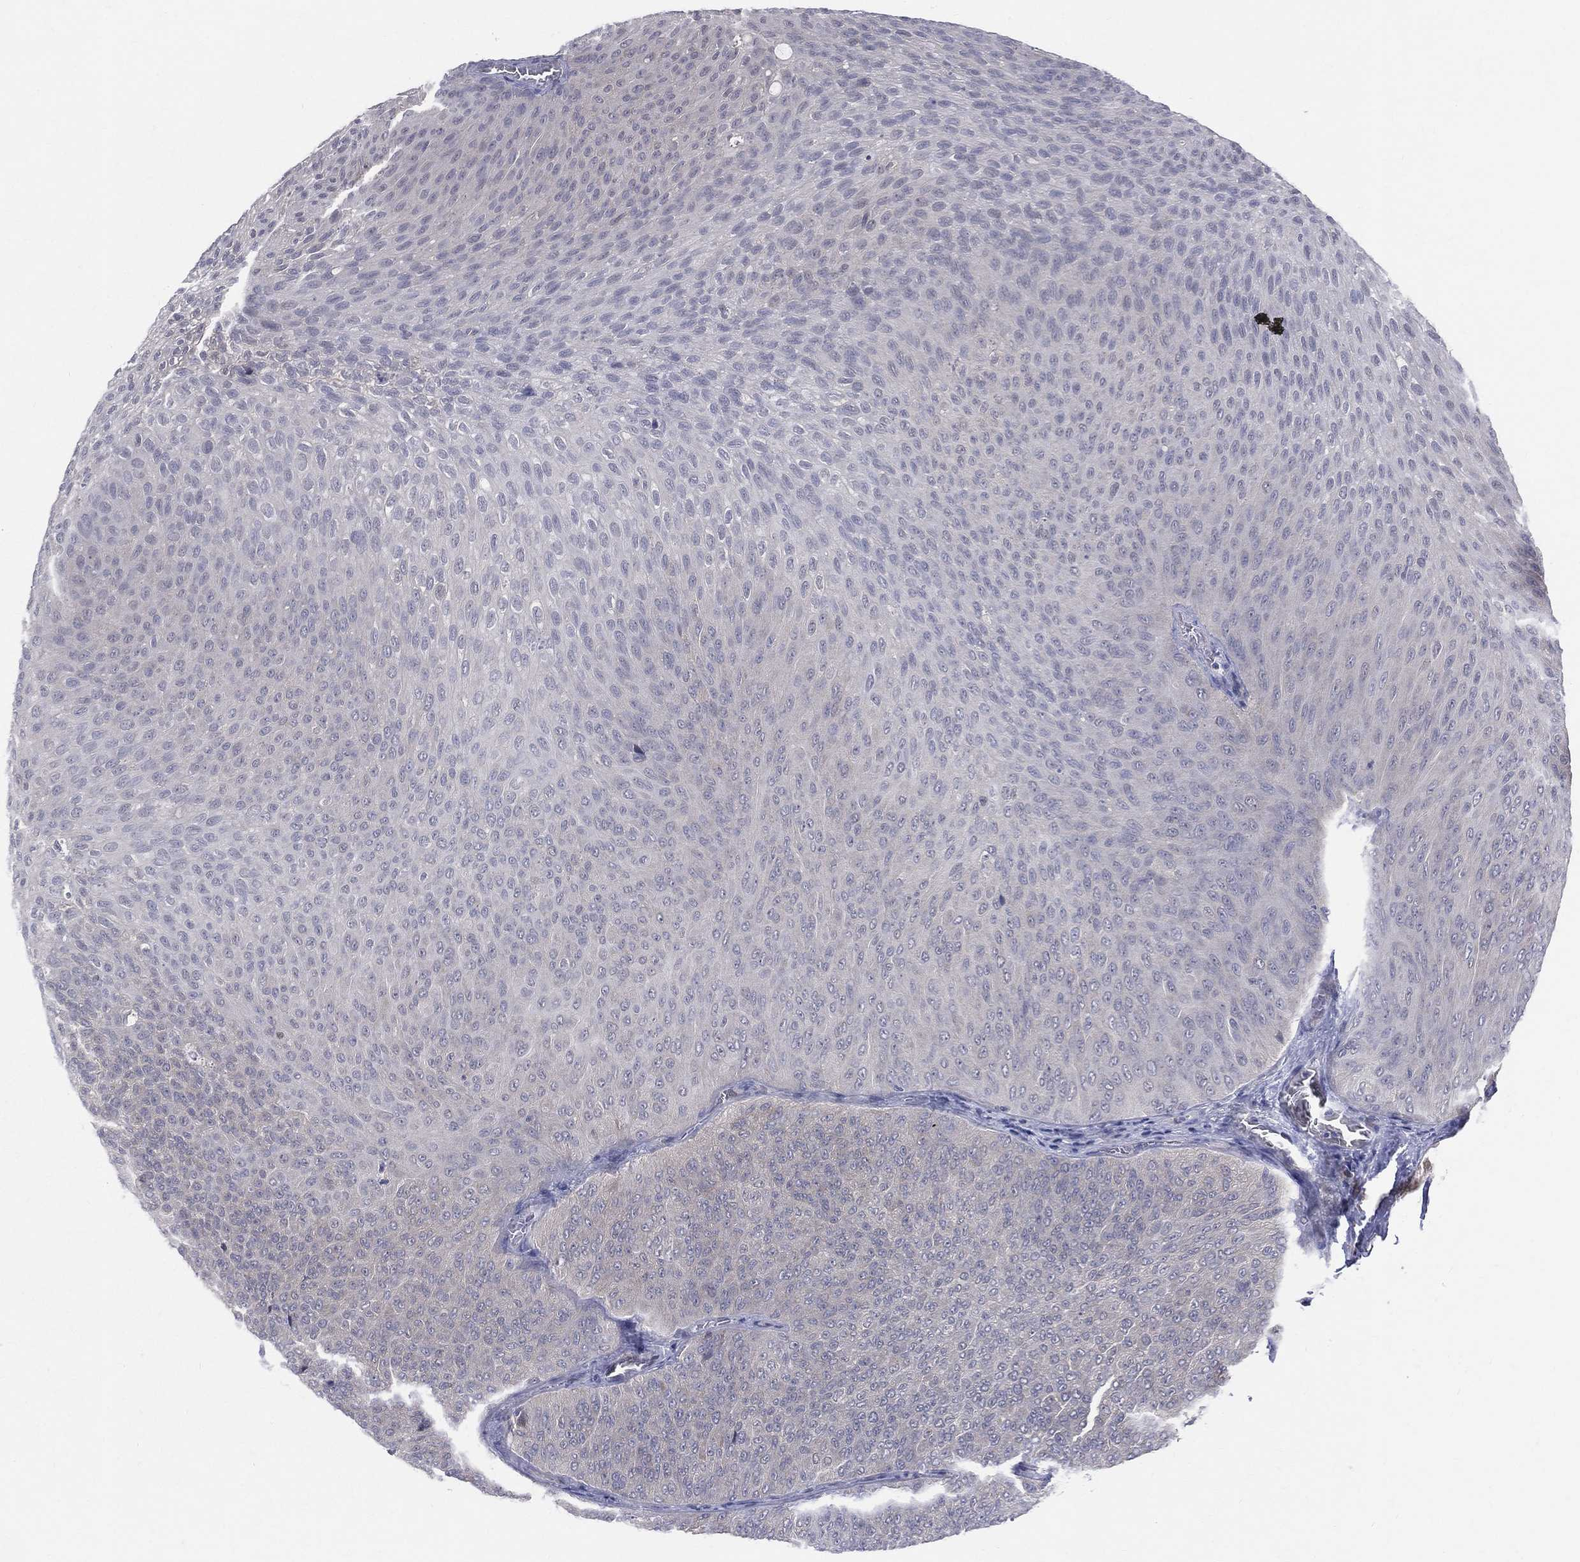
{"staining": {"intensity": "negative", "quantity": "none", "location": "none"}, "tissue": "urothelial cancer", "cell_type": "Tumor cells", "image_type": "cancer", "snomed": [{"axis": "morphology", "description": "Urothelial carcinoma, Low grade"}, {"axis": "topography", "description": "Urinary bladder"}], "caption": "High power microscopy image of an immunohistochemistry (IHC) micrograph of urothelial cancer, revealing no significant expression in tumor cells.", "gene": "DLG4", "patient": {"sex": "male", "age": 78}}